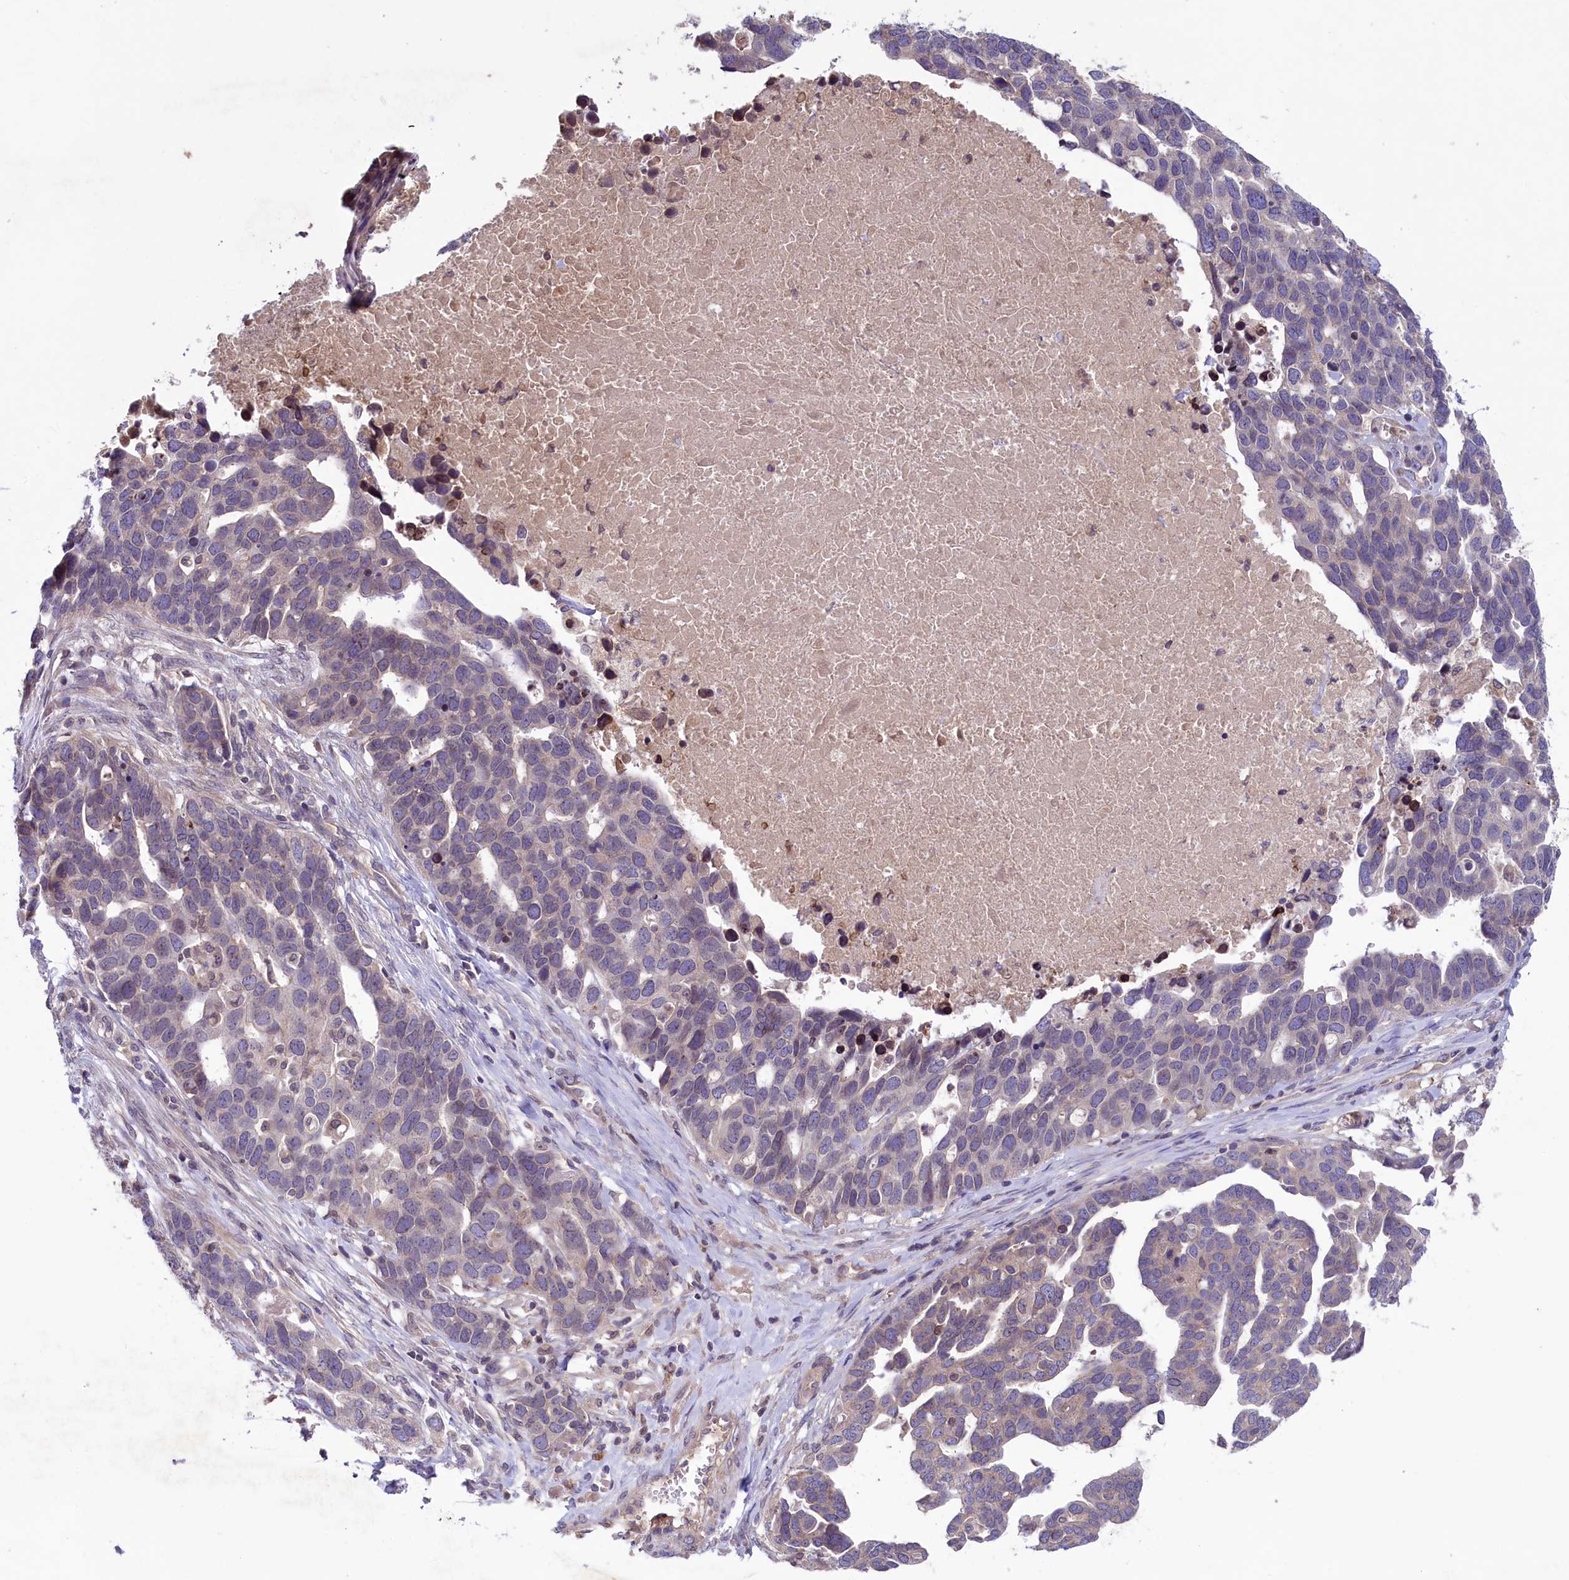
{"staining": {"intensity": "negative", "quantity": "none", "location": "none"}, "tissue": "ovarian cancer", "cell_type": "Tumor cells", "image_type": "cancer", "snomed": [{"axis": "morphology", "description": "Cystadenocarcinoma, serous, NOS"}, {"axis": "topography", "description": "Ovary"}], "caption": "Image shows no protein staining in tumor cells of ovarian cancer tissue. (Immunohistochemistry (ihc), brightfield microscopy, high magnification).", "gene": "CCDC125", "patient": {"sex": "female", "age": 54}}